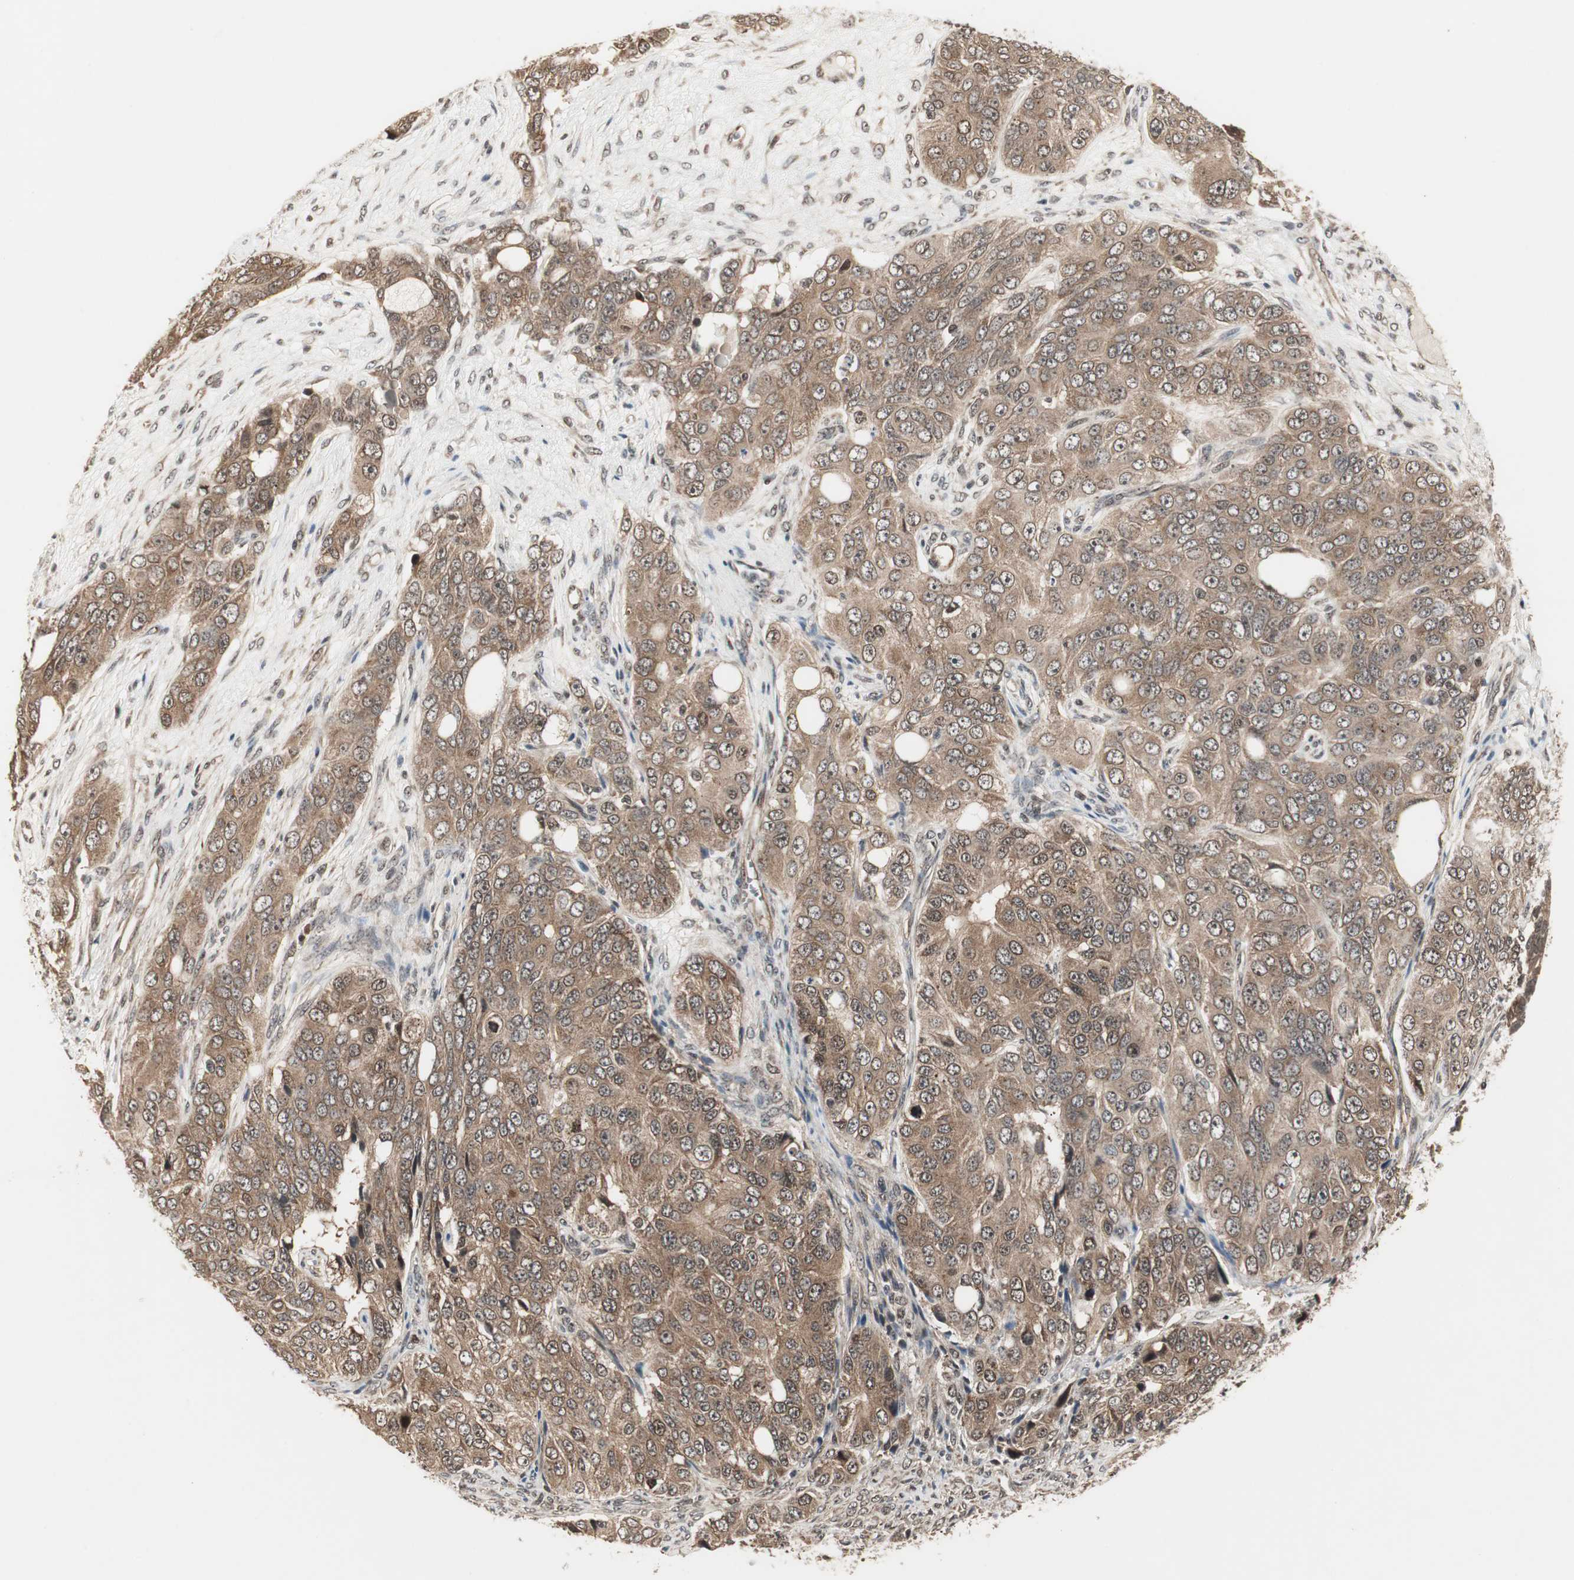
{"staining": {"intensity": "moderate", "quantity": ">75%", "location": "cytoplasmic/membranous"}, "tissue": "ovarian cancer", "cell_type": "Tumor cells", "image_type": "cancer", "snomed": [{"axis": "morphology", "description": "Carcinoma, endometroid"}, {"axis": "topography", "description": "Ovary"}], "caption": "Brown immunohistochemical staining in endometroid carcinoma (ovarian) exhibits moderate cytoplasmic/membranous positivity in about >75% of tumor cells. Using DAB (3,3'-diaminobenzidine) (brown) and hematoxylin (blue) stains, captured at high magnification using brightfield microscopy.", "gene": "CSNK2B", "patient": {"sex": "female", "age": 51}}